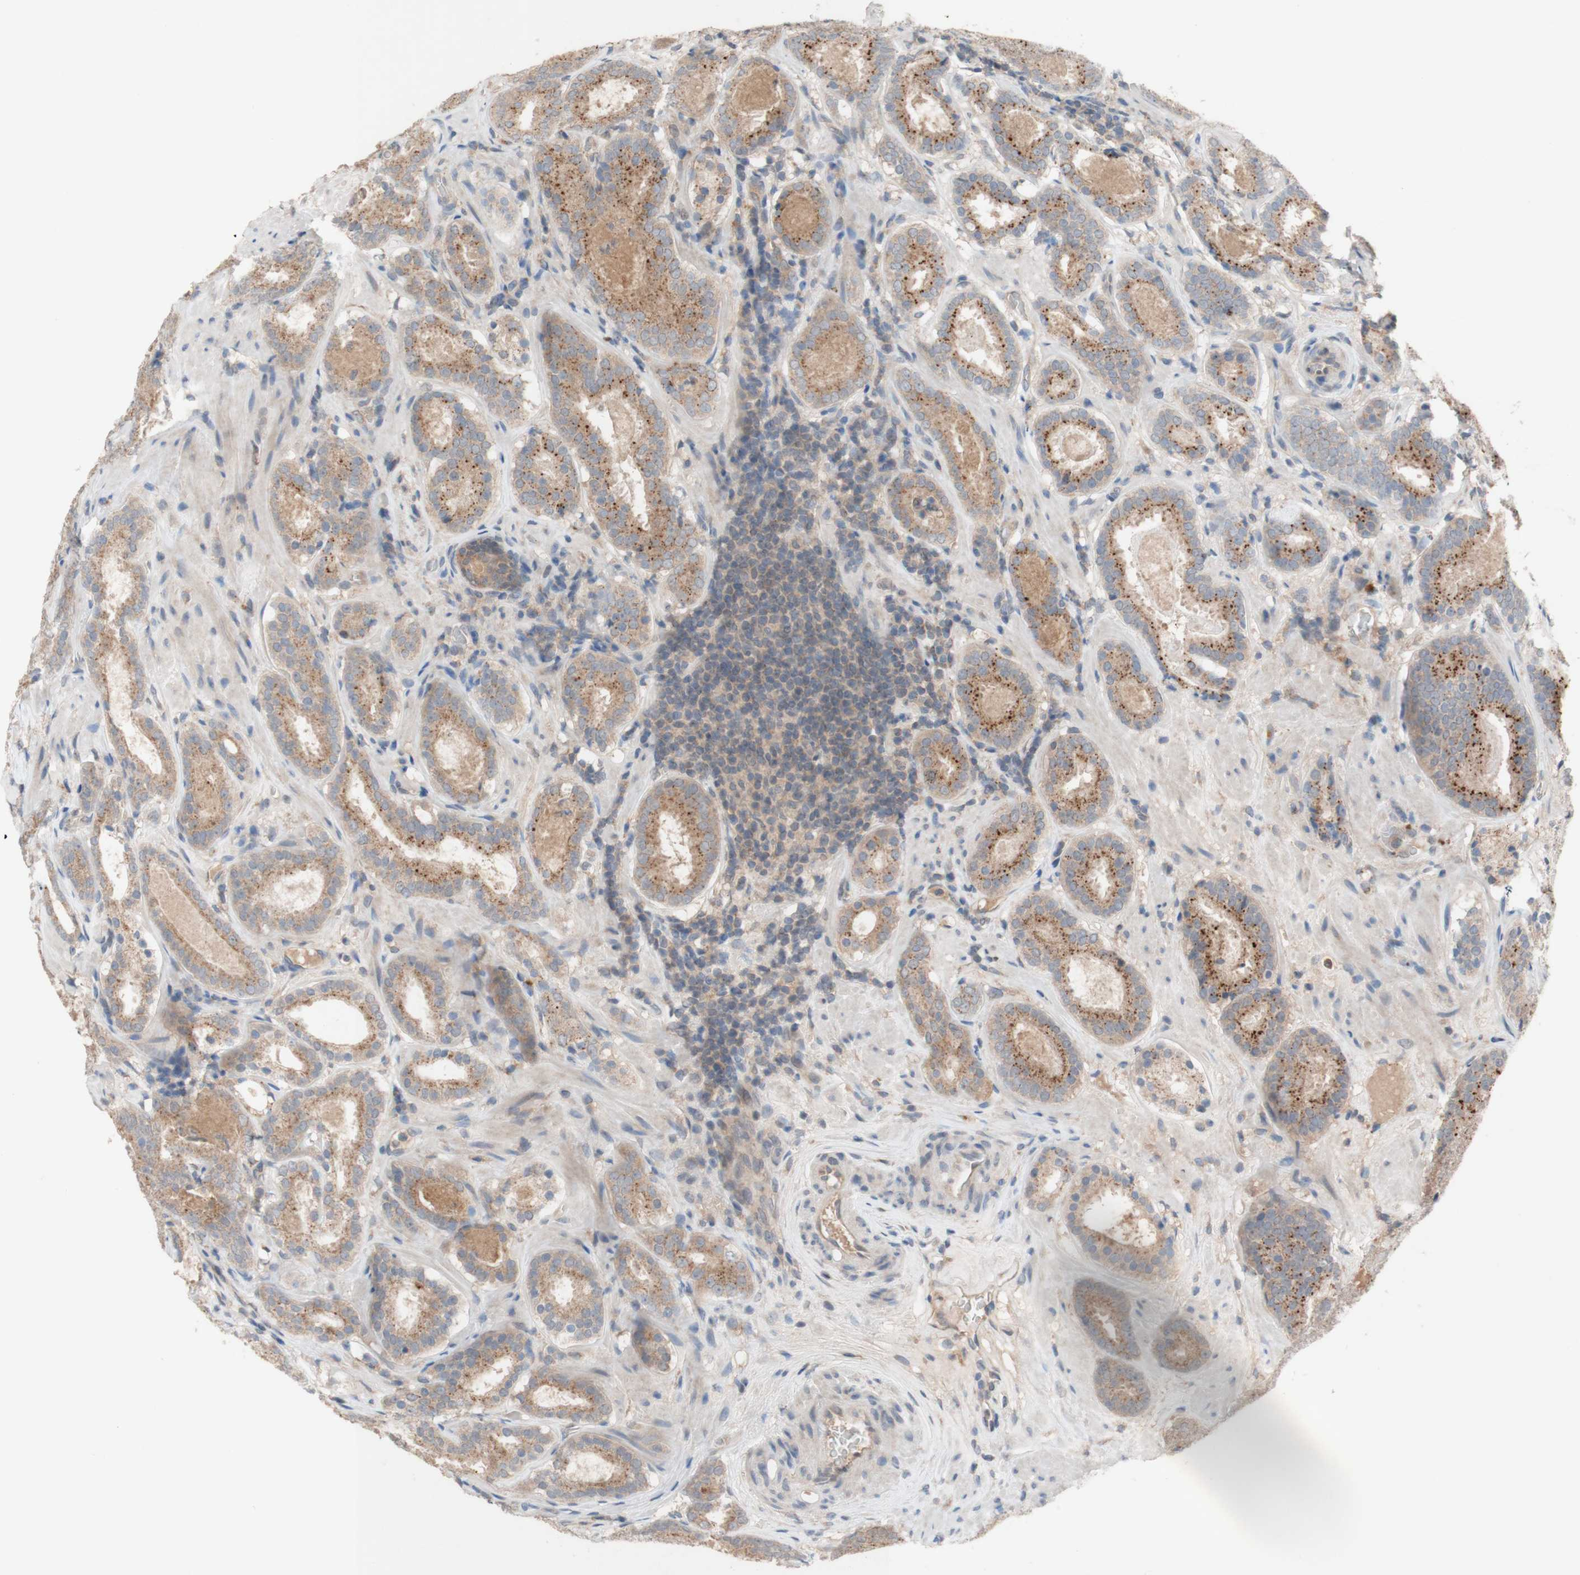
{"staining": {"intensity": "moderate", "quantity": ">75%", "location": "cytoplasmic/membranous"}, "tissue": "prostate cancer", "cell_type": "Tumor cells", "image_type": "cancer", "snomed": [{"axis": "morphology", "description": "Adenocarcinoma, Low grade"}, {"axis": "topography", "description": "Prostate"}], "caption": "Immunohistochemistry (IHC) (DAB (3,3'-diaminobenzidine)) staining of human low-grade adenocarcinoma (prostate) reveals moderate cytoplasmic/membranous protein staining in about >75% of tumor cells. The staining was performed using DAB (3,3'-diaminobenzidine), with brown indicating positive protein expression. Nuclei are stained blue with hematoxylin.", "gene": "PEX2", "patient": {"sex": "male", "age": 69}}